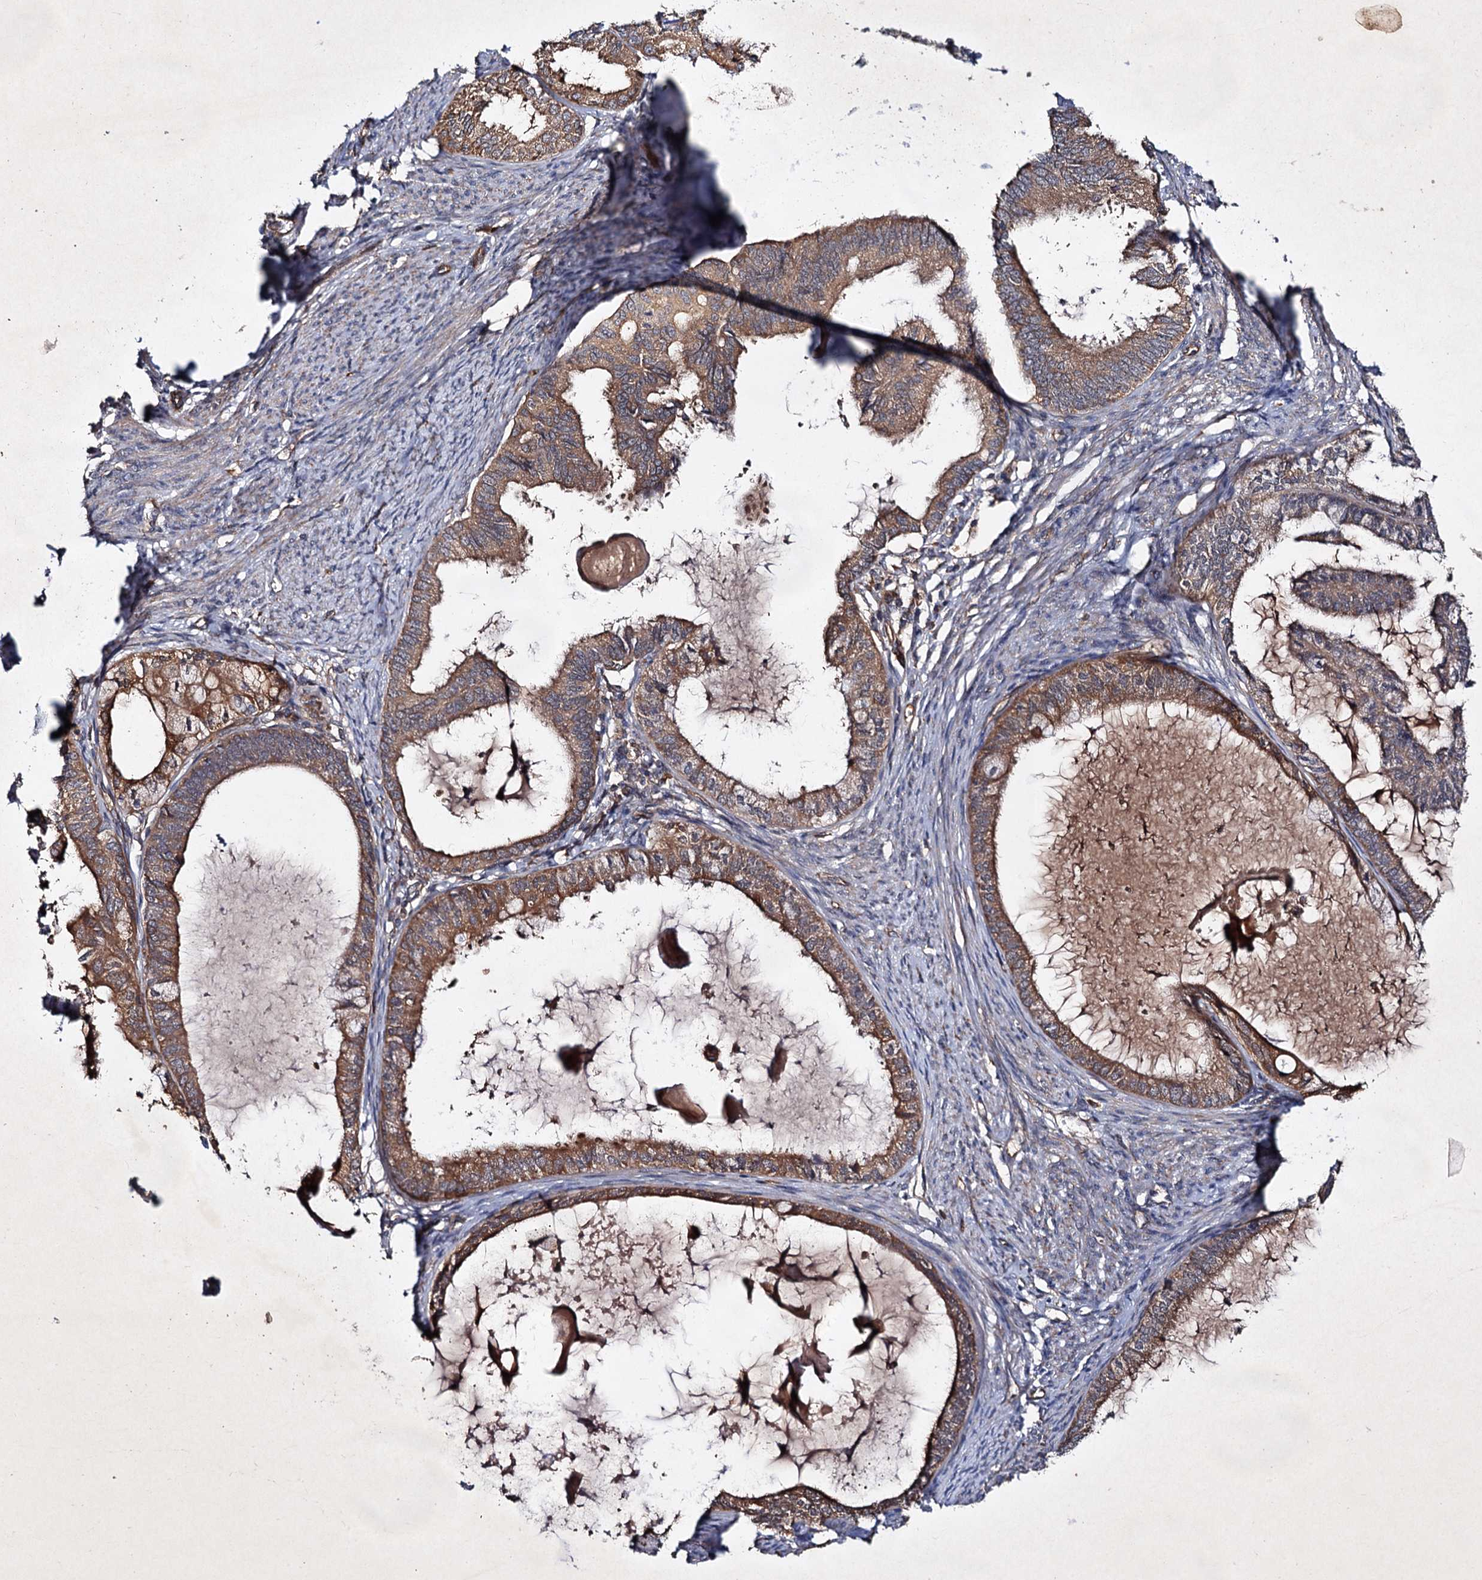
{"staining": {"intensity": "moderate", "quantity": ">75%", "location": "cytoplasmic/membranous"}, "tissue": "endometrial cancer", "cell_type": "Tumor cells", "image_type": "cancer", "snomed": [{"axis": "morphology", "description": "Adenocarcinoma, NOS"}, {"axis": "topography", "description": "Endometrium"}], "caption": "IHC photomicrograph of human endometrial adenocarcinoma stained for a protein (brown), which exhibits medium levels of moderate cytoplasmic/membranous expression in approximately >75% of tumor cells.", "gene": "TEX9", "patient": {"sex": "female", "age": 86}}